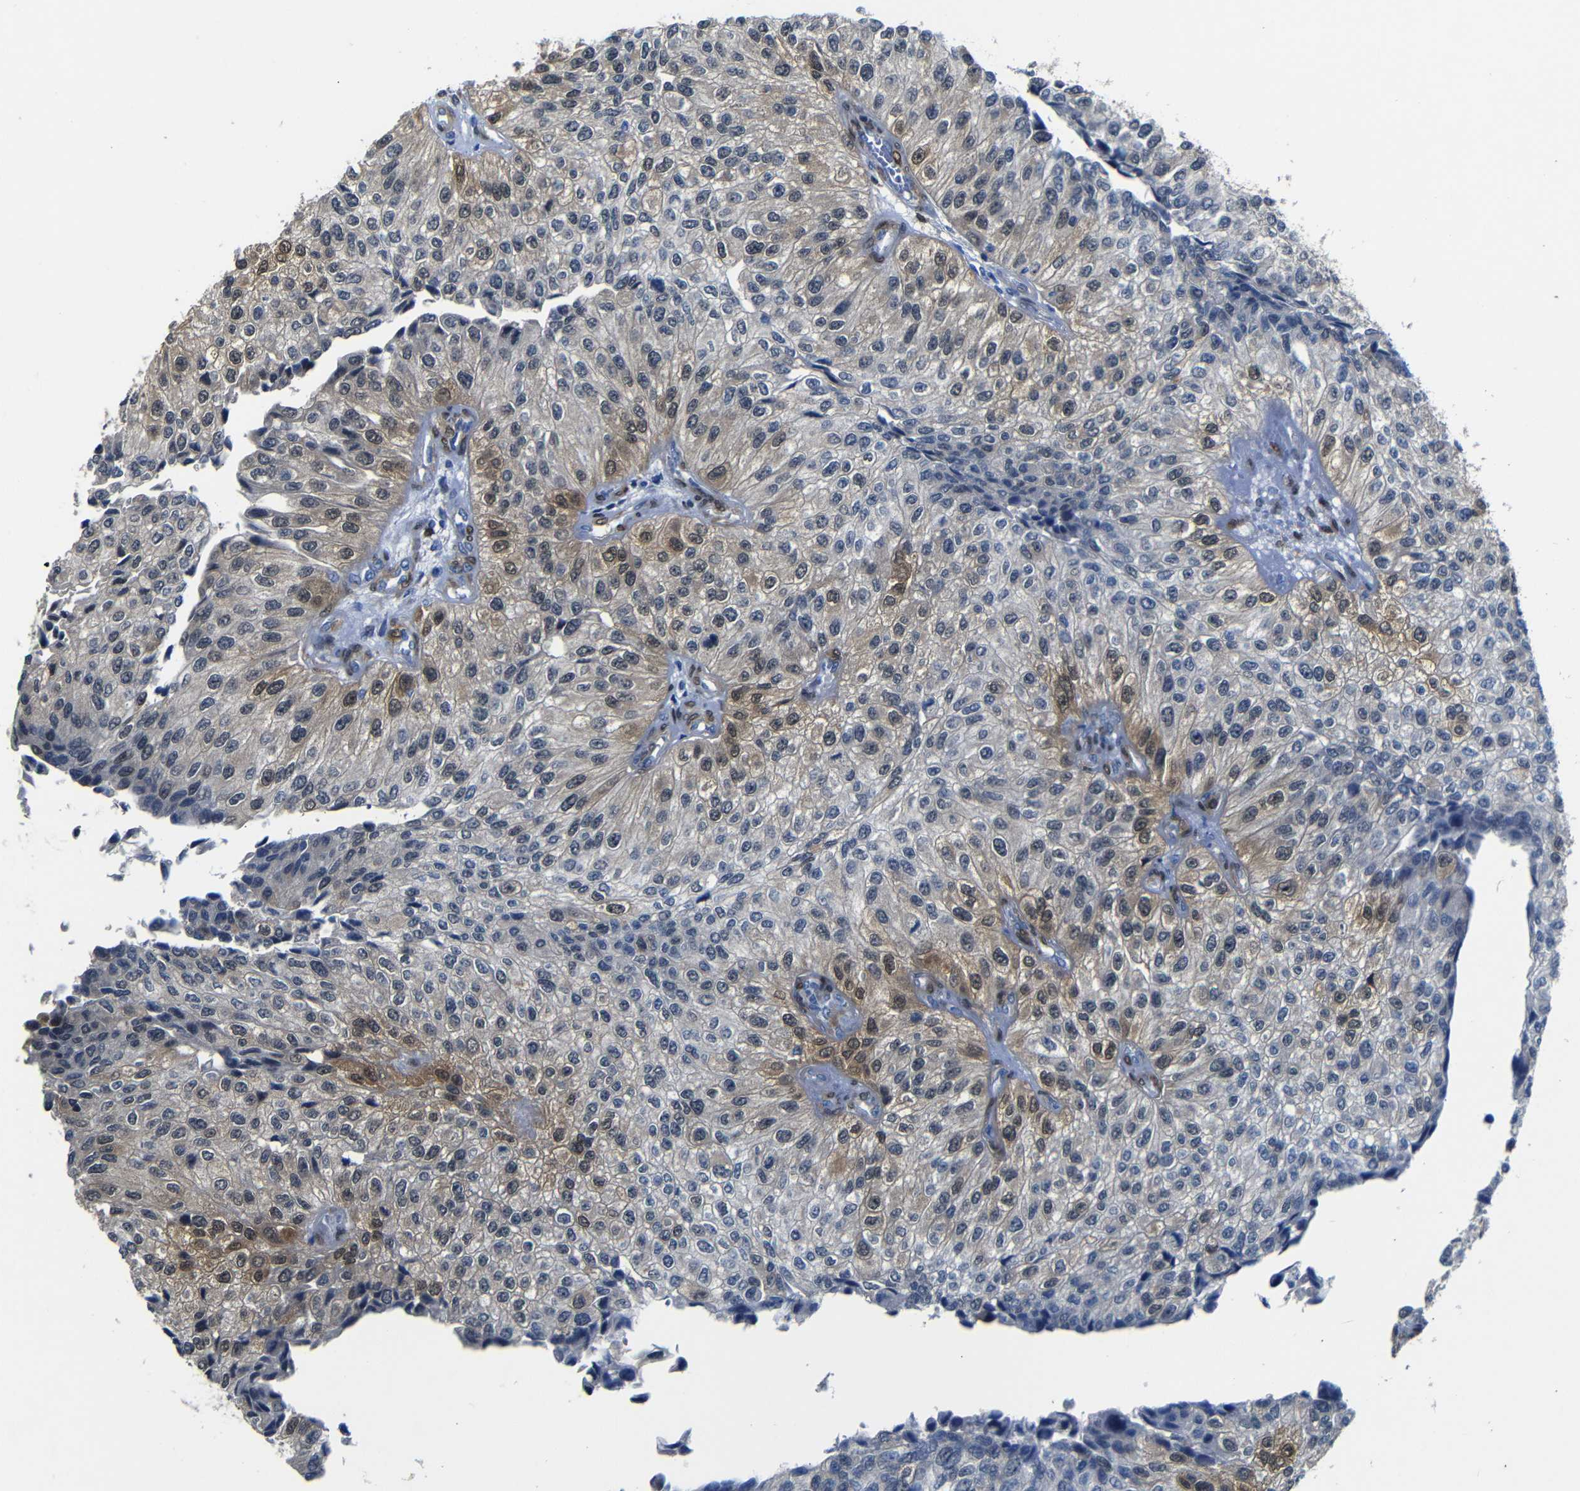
{"staining": {"intensity": "moderate", "quantity": "<25%", "location": "cytoplasmic/membranous,nuclear"}, "tissue": "urothelial cancer", "cell_type": "Tumor cells", "image_type": "cancer", "snomed": [{"axis": "morphology", "description": "Urothelial carcinoma, High grade"}, {"axis": "topography", "description": "Kidney"}, {"axis": "topography", "description": "Urinary bladder"}], "caption": "A micrograph showing moderate cytoplasmic/membranous and nuclear staining in about <25% of tumor cells in urothelial carcinoma (high-grade), as visualized by brown immunohistochemical staining.", "gene": "YAP1", "patient": {"sex": "male", "age": 77}}